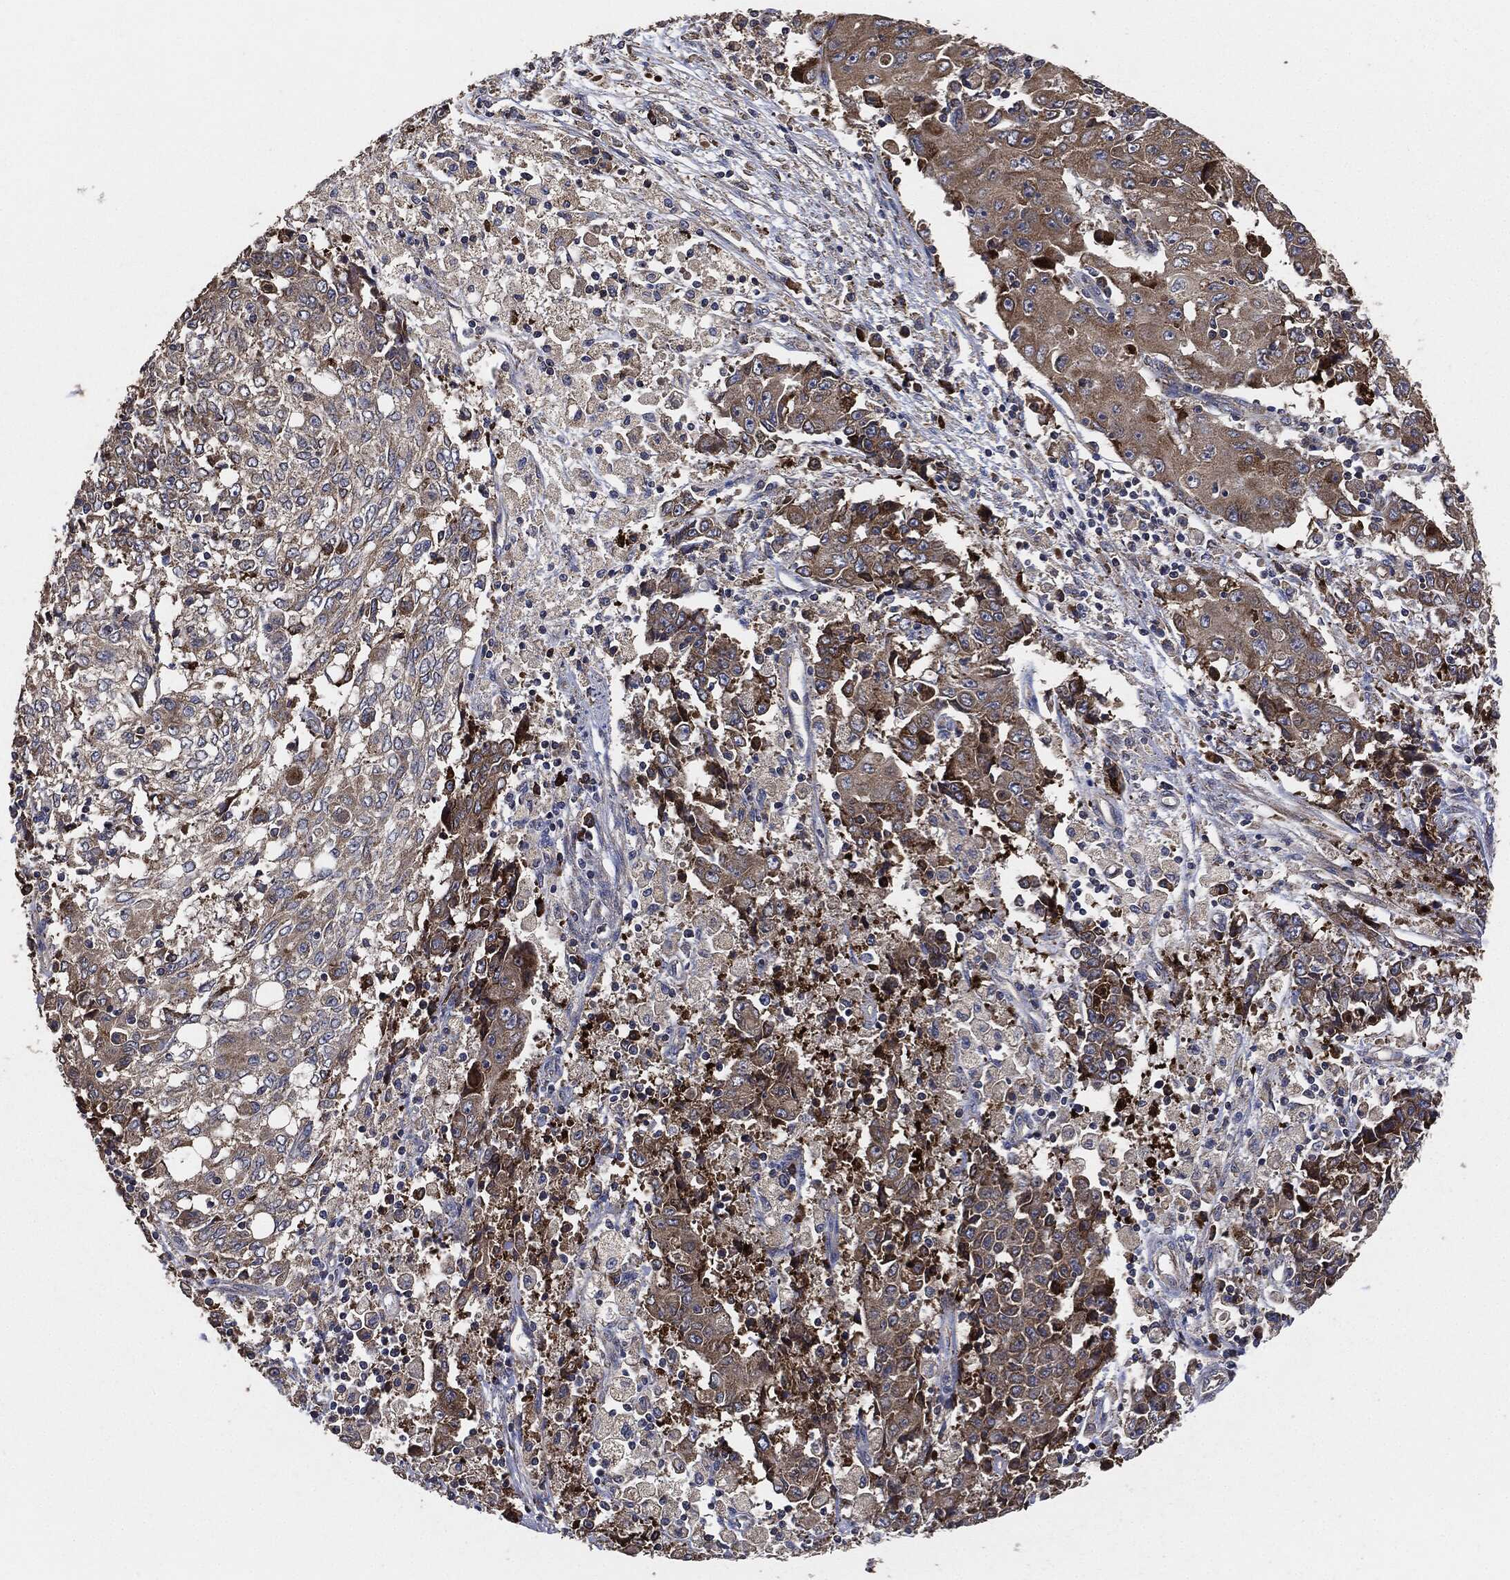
{"staining": {"intensity": "moderate", "quantity": "25%-75%", "location": "cytoplasmic/membranous"}, "tissue": "ovarian cancer", "cell_type": "Tumor cells", "image_type": "cancer", "snomed": [{"axis": "morphology", "description": "Carcinoma, endometroid"}, {"axis": "topography", "description": "Ovary"}], "caption": "IHC histopathology image of neoplastic tissue: human ovarian endometroid carcinoma stained using immunohistochemistry displays medium levels of moderate protein expression localized specifically in the cytoplasmic/membranous of tumor cells, appearing as a cytoplasmic/membranous brown color.", "gene": "STK3", "patient": {"sex": "female", "age": 42}}